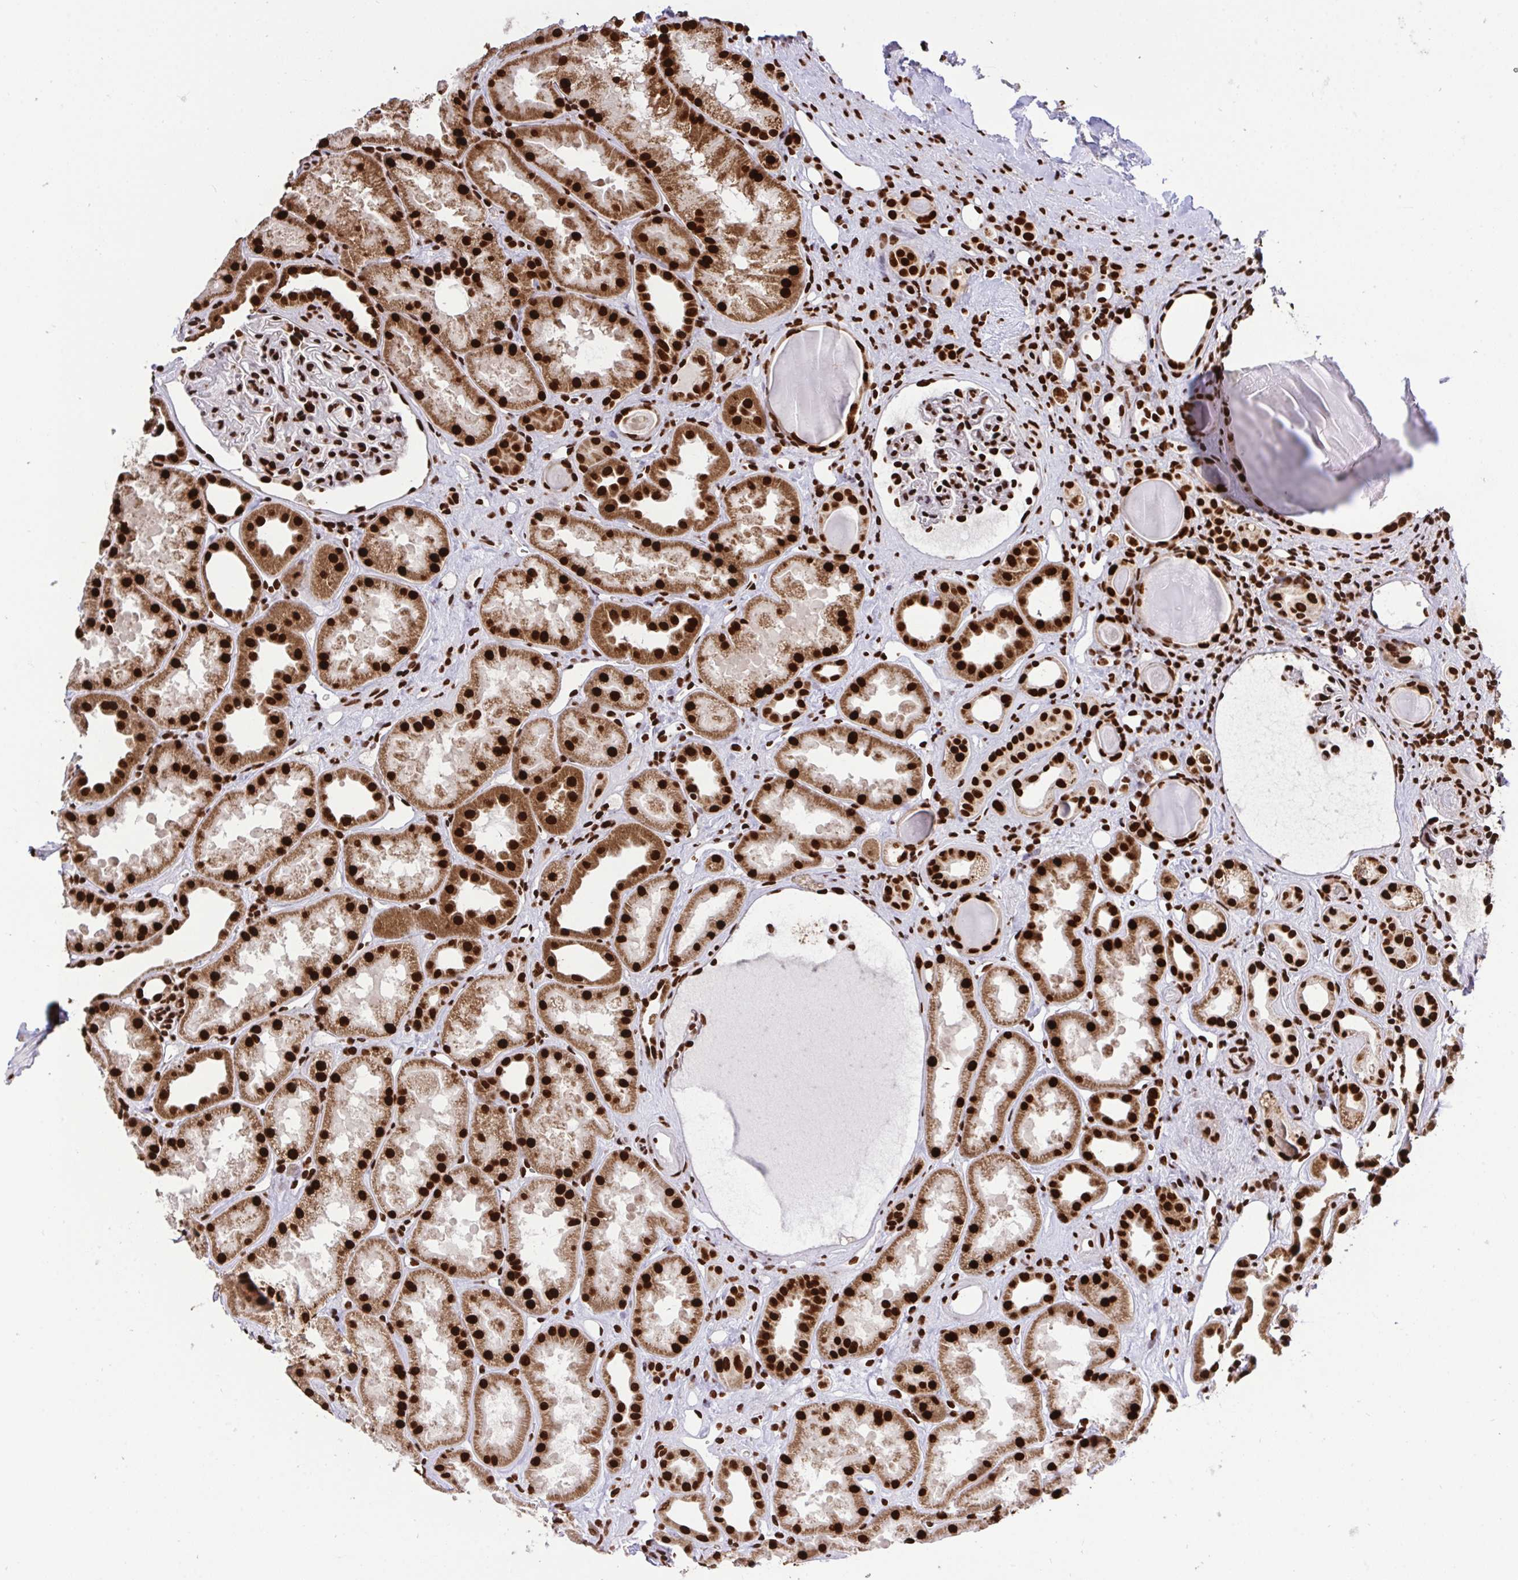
{"staining": {"intensity": "strong", "quantity": ">75%", "location": "nuclear"}, "tissue": "kidney", "cell_type": "Cells in glomeruli", "image_type": "normal", "snomed": [{"axis": "morphology", "description": "Normal tissue, NOS"}, {"axis": "topography", "description": "Kidney"}], "caption": "Immunohistochemical staining of normal human kidney reveals strong nuclear protein positivity in about >75% of cells in glomeruli.", "gene": "ENSG00000268083", "patient": {"sex": "male", "age": 61}}